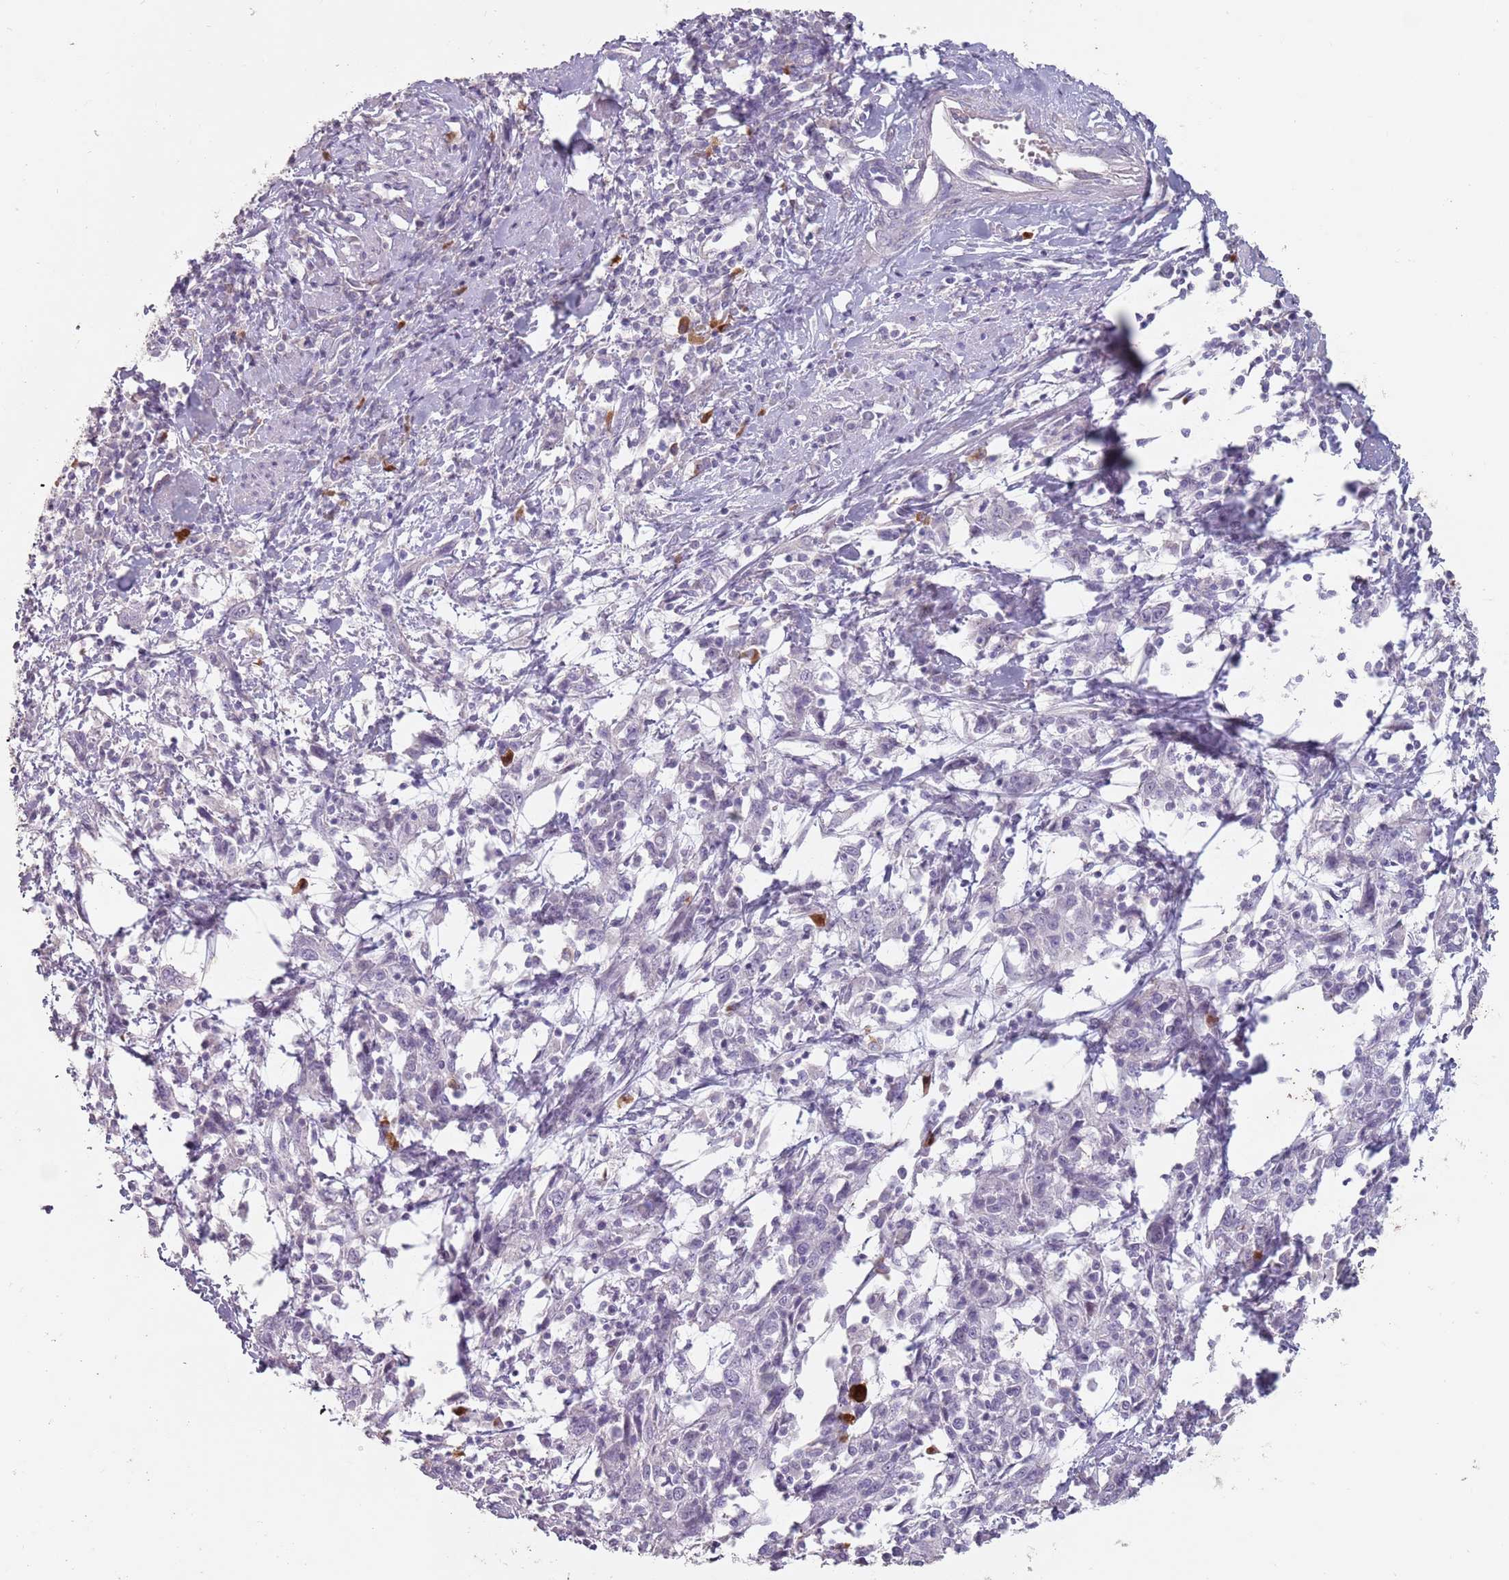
{"staining": {"intensity": "negative", "quantity": "none", "location": "none"}, "tissue": "cervical cancer", "cell_type": "Tumor cells", "image_type": "cancer", "snomed": [{"axis": "morphology", "description": "Squamous cell carcinoma, NOS"}, {"axis": "topography", "description": "Cervix"}], "caption": "Tumor cells show no significant protein staining in cervical cancer (squamous cell carcinoma). (Stains: DAB (3,3'-diaminobenzidine) IHC with hematoxylin counter stain, Microscopy: brightfield microscopy at high magnification).", "gene": "STYK1", "patient": {"sex": "female", "age": 46}}